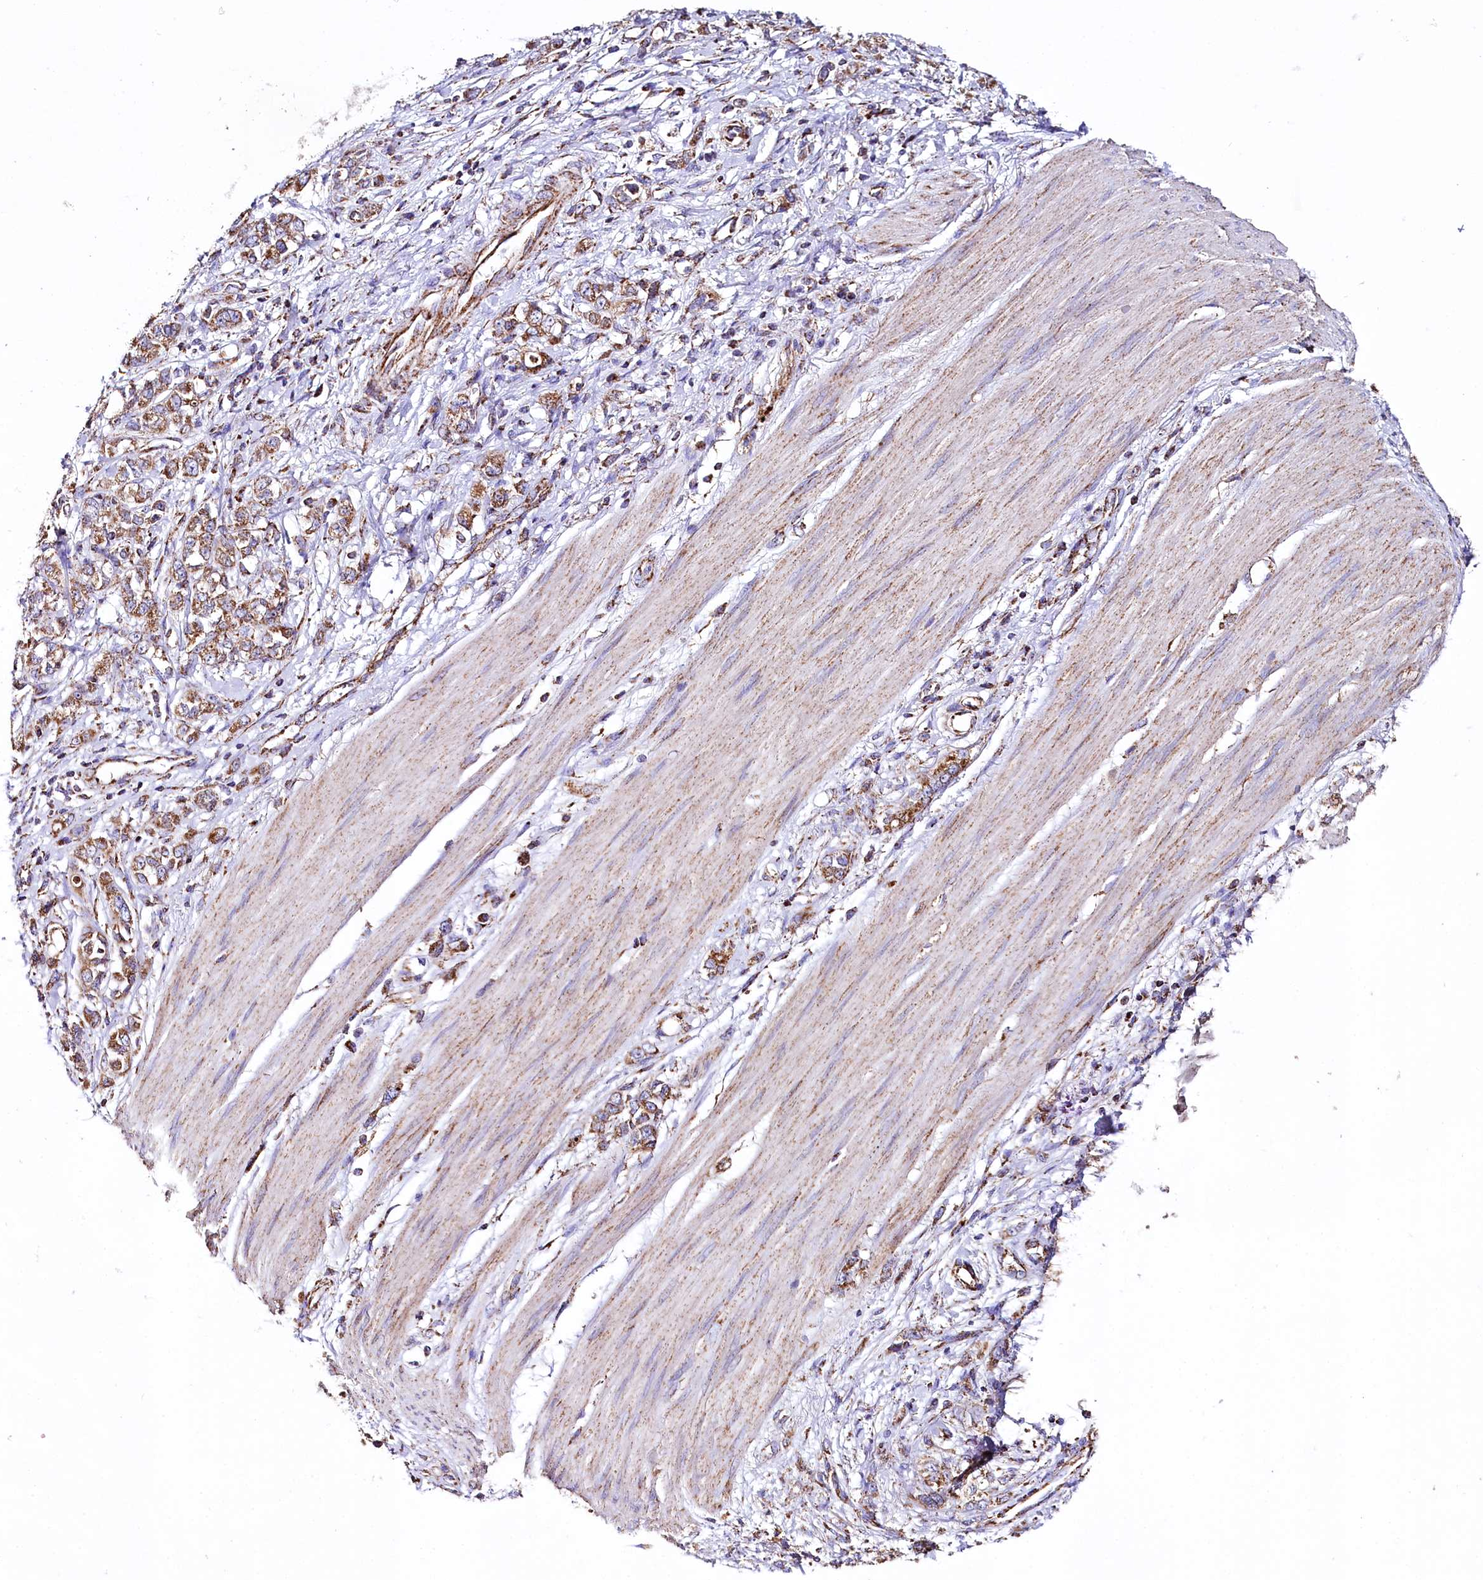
{"staining": {"intensity": "moderate", "quantity": ">75%", "location": "cytoplasmic/membranous"}, "tissue": "stomach cancer", "cell_type": "Tumor cells", "image_type": "cancer", "snomed": [{"axis": "morphology", "description": "Adenocarcinoma, NOS"}, {"axis": "topography", "description": "Stomach"}], "caption": "Brown immunohistochemical staining in adenocarcinoma (stomach) reveals moderate cytoplasmic/membranous staining in approximately >75% of tumor cells.", "gene": "APLP2", "patient": {"sex": "female", "age": 76}}